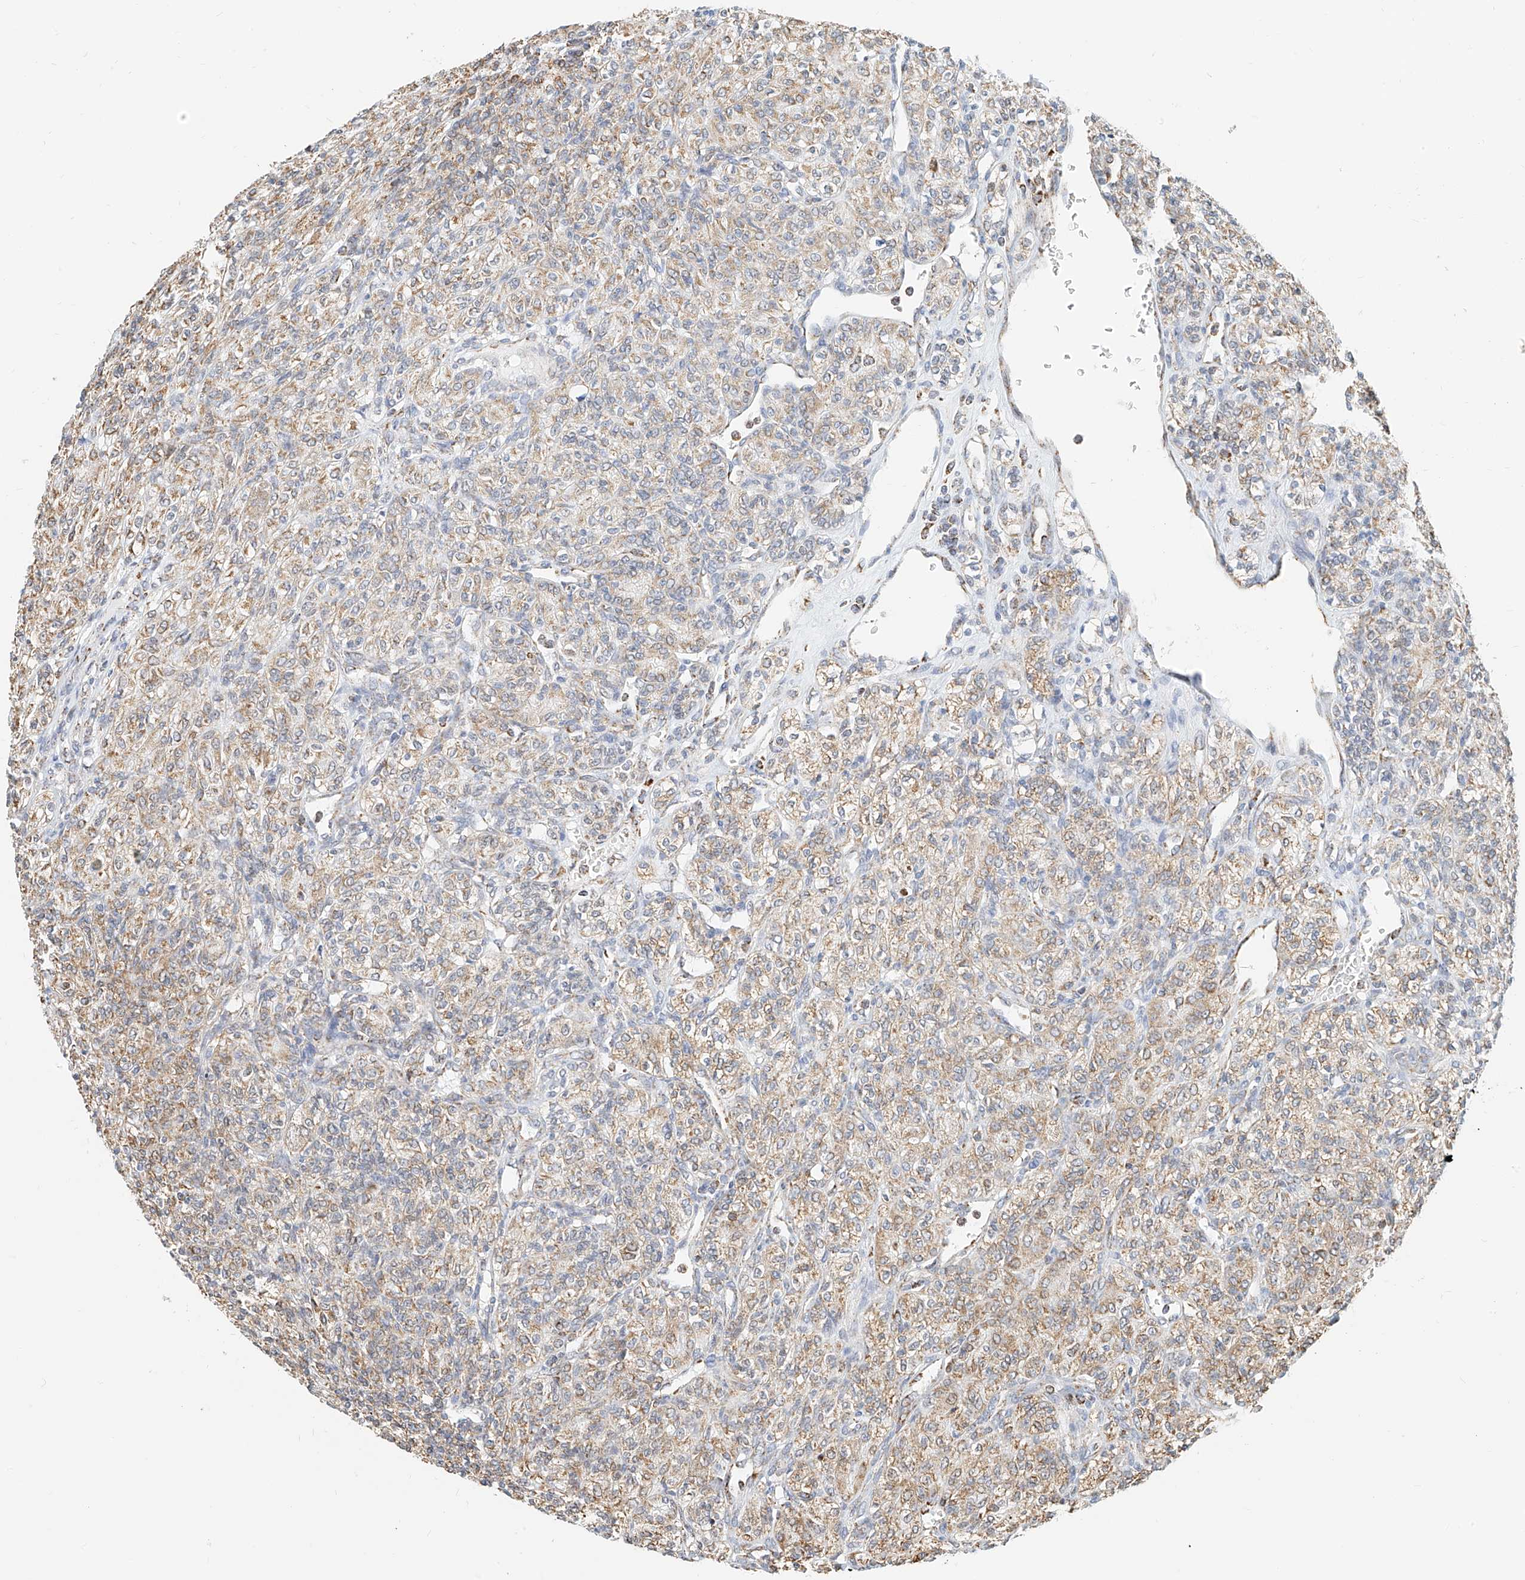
{"staining": {"intensity": "weak", "quantity": ">75%", "location": "cytoplasmic/membranous"}, "tissue": "renal cancer", "cell_type": "Tumor cells", "image_type": "cancer", "snomed": [{"axis": "morphology", "description": "Adenocarcinoma, NOS"}, {"axis": "topography", "description": "Kidney"}], "caption": "IHC micrograph of renal cancer (adenocarcinoma) stained for a protein (brown), which displays low levels of weak cytoplasmic/membranous expression in about >75% of tumor cells.", "gene": "NALCN", "patient": {"sex": "male", "age": 77}}